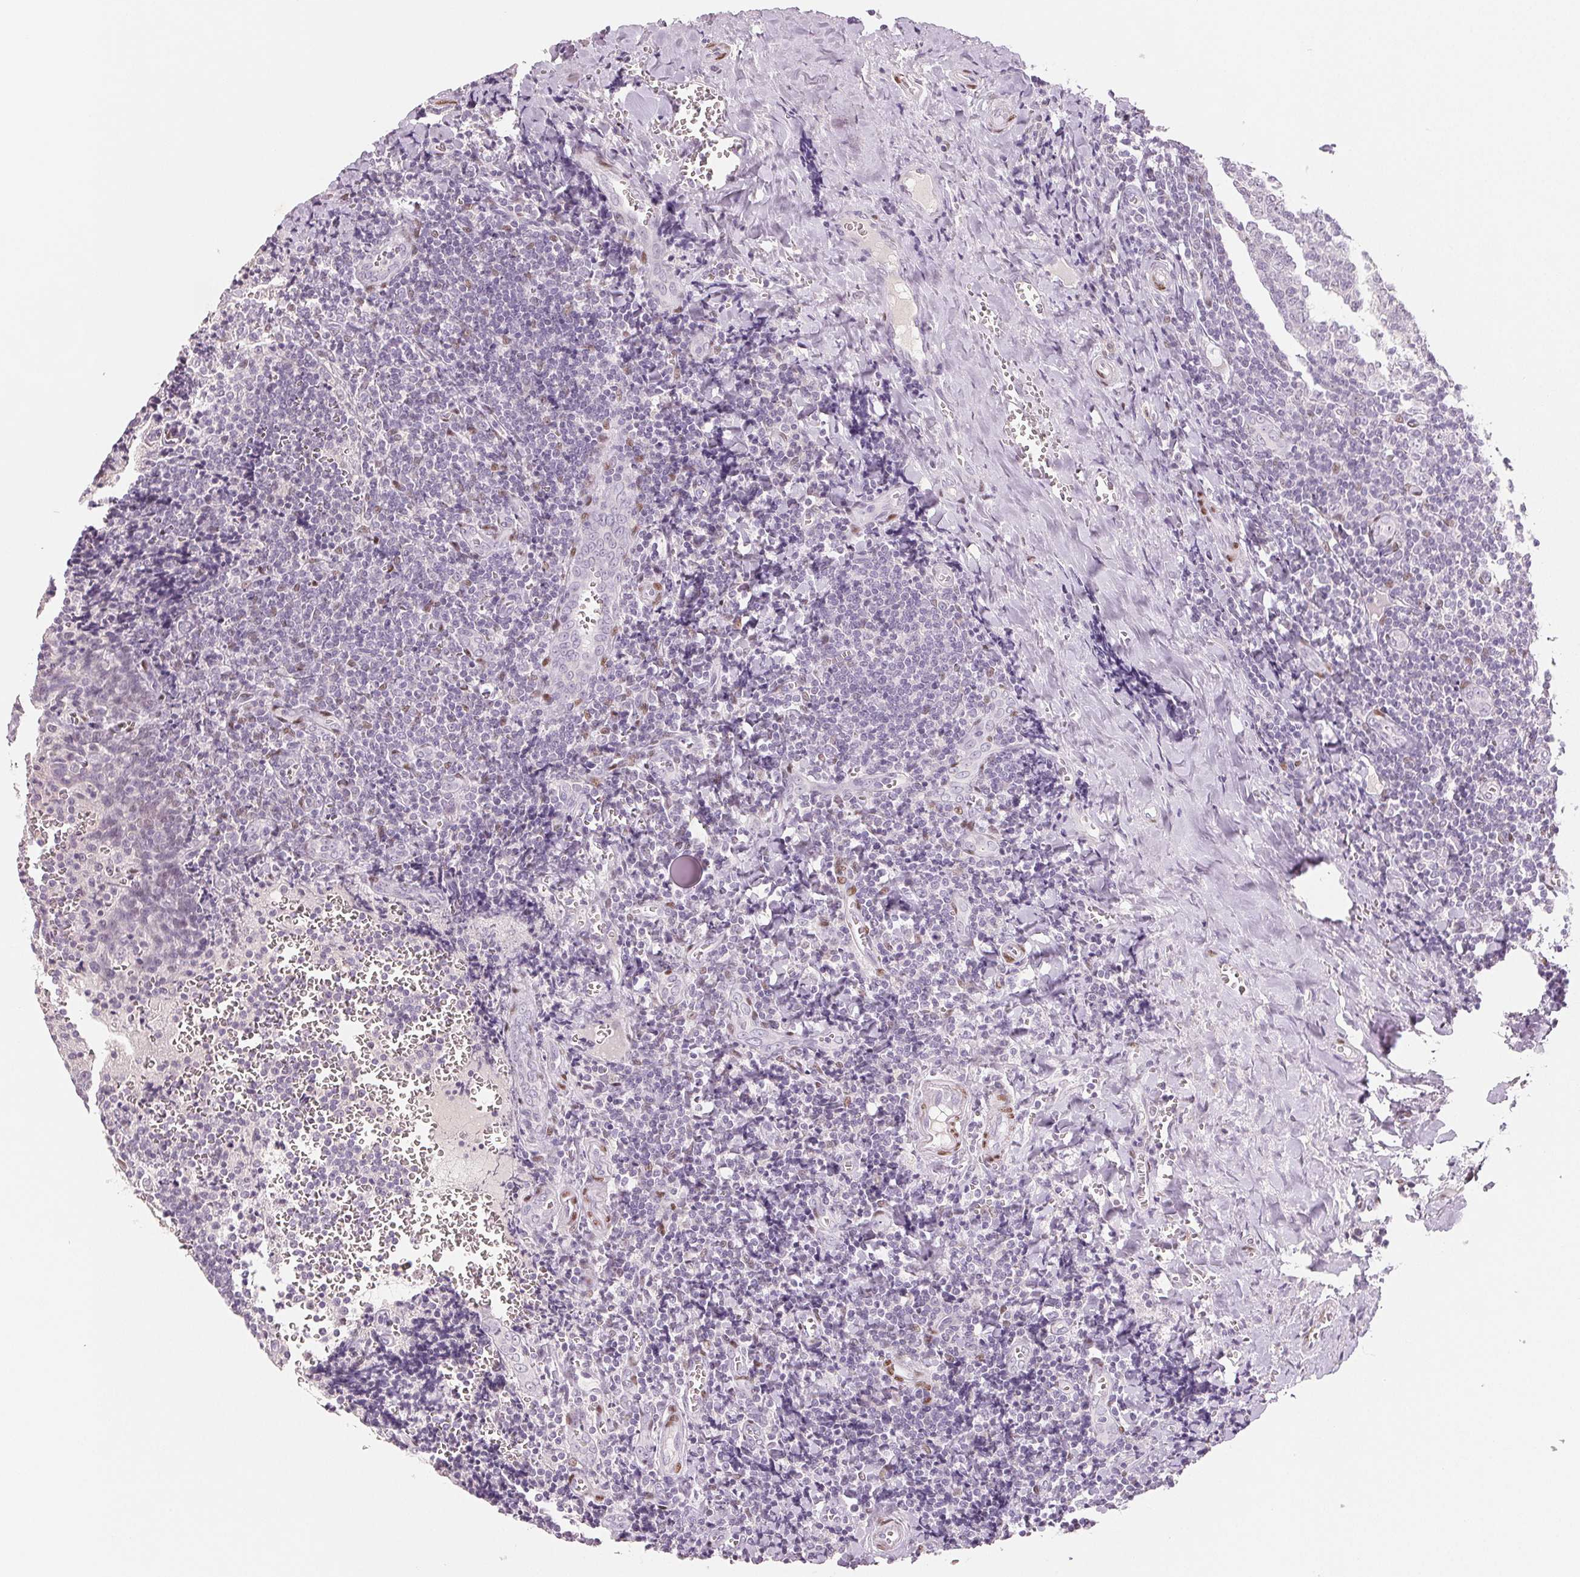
{"staining": {"intensity": "negative", "quantity": "none", "location": "none"}, "tissue": "tonsil", "cell_type": "Germinal center cells", "image_type": "normal", "snomed": [{"axis": "morphology", "description": "Normal tissue, NOS"}, {"axis": "morphology", "description": "Inflammation, NOS"}, {"axis": "topography", "description": "Tonsil"}], "caption": "A histopathology image of human tonsil is negative for staining in germinal center cells. (DAB (3,3'-diaminobenzidine) immunohistochemistry with hematoxylin counter stain).", "gene": "SMARCD3", "patient": {"sex": "female", "age": 31}}